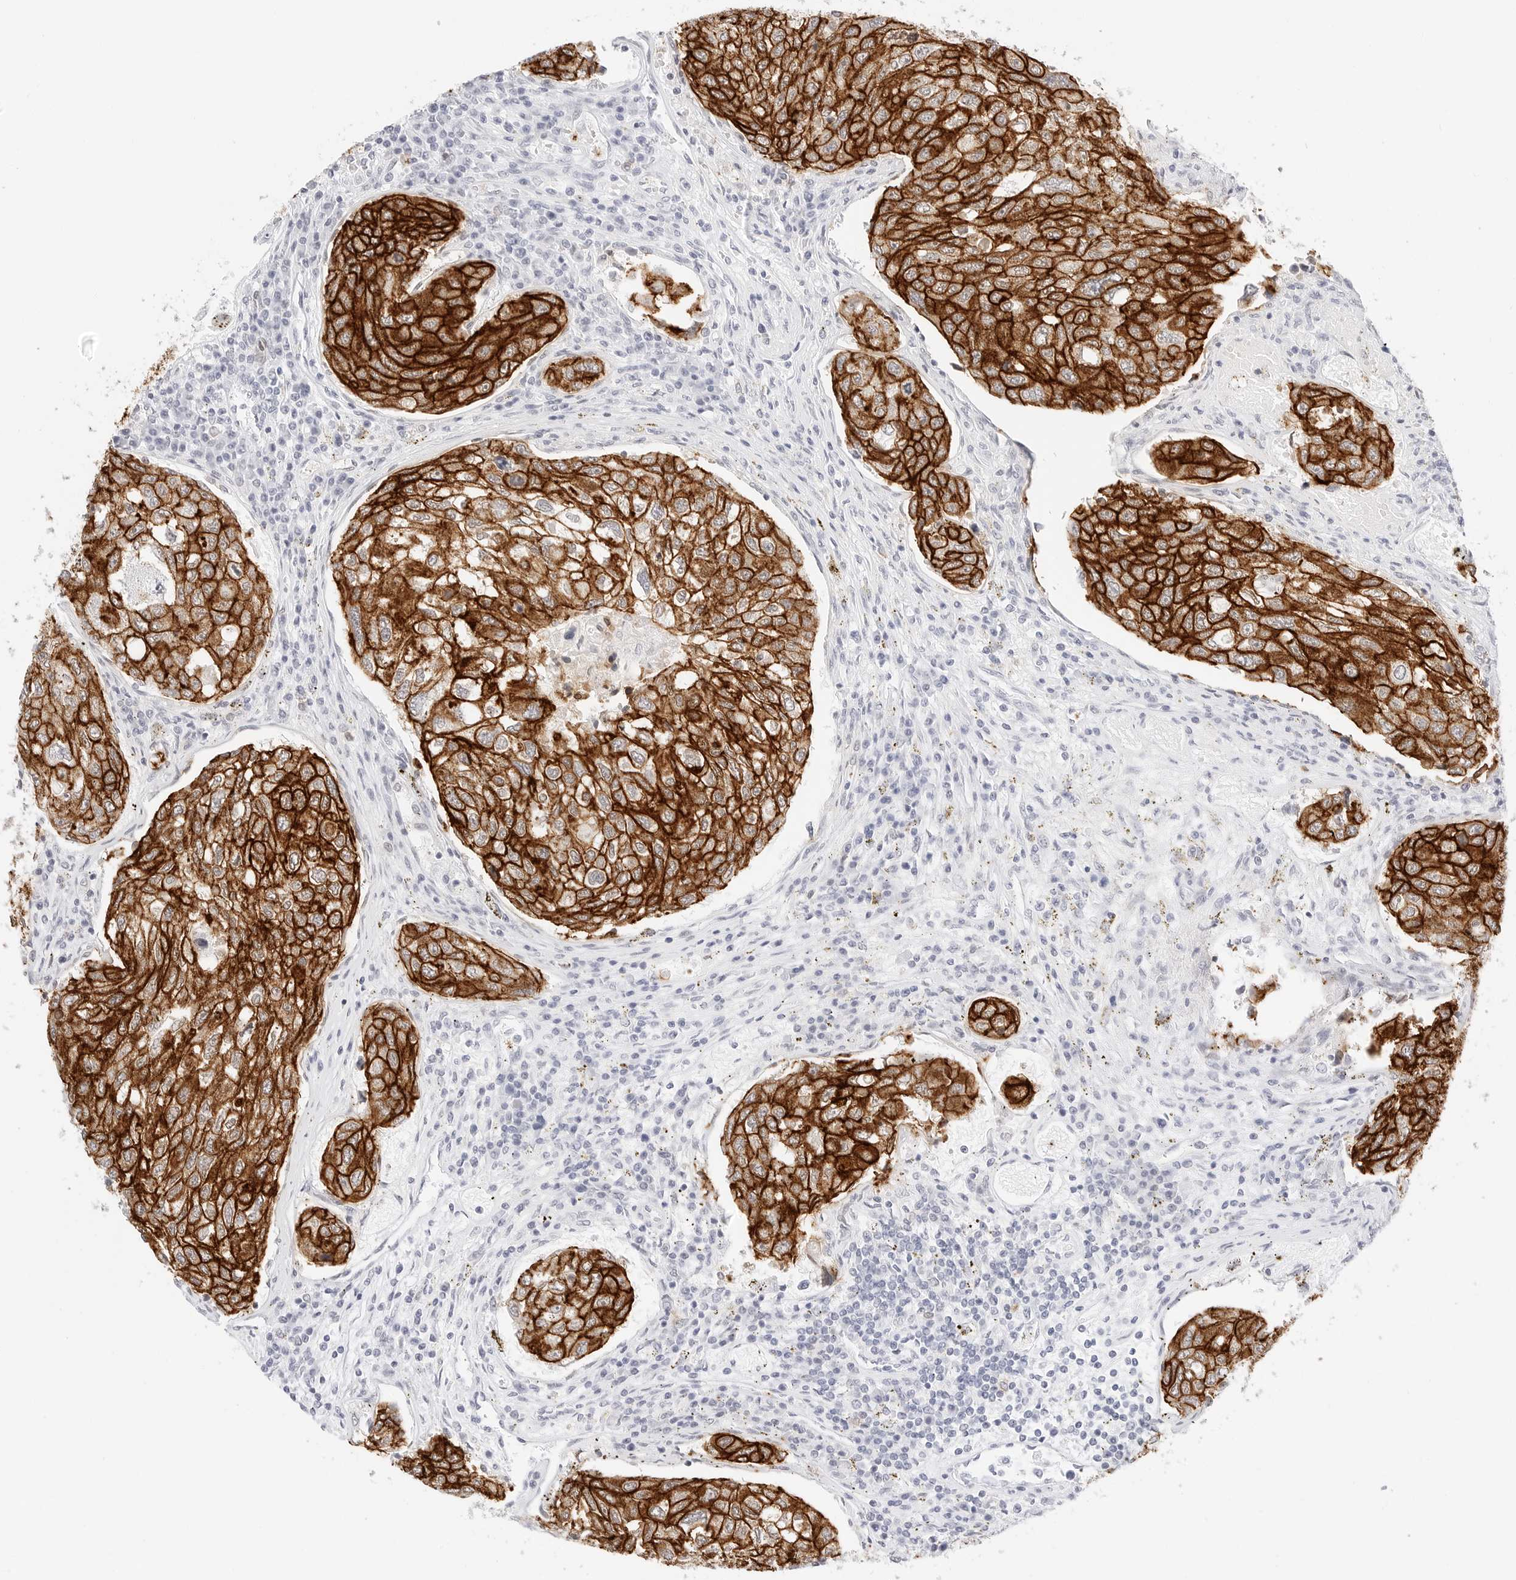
{"staining": {"intensity": "strong", "quantity": ">75%", "location": "cytoplasmic/membranous"}, "tissue": "urothelial cancer", "cell_type": "Tumor cells", "image_type": "cancer", "snomed": [{"axis": "morphology", "description": "Urothelial carcinoma, High grade"}, {"axis": "topography", "description": "Lymph node"}, {"axis": "topography", "description": "Urinary bladder"}], "caption": "Protein expression analysis of high-grade urothelial carcinoma exhibits strong cytoplasmic/membranous positivity in about >75% of tumor cells.", "gene": "CDH1", "patient": {"sex": "male", "age": 51}}